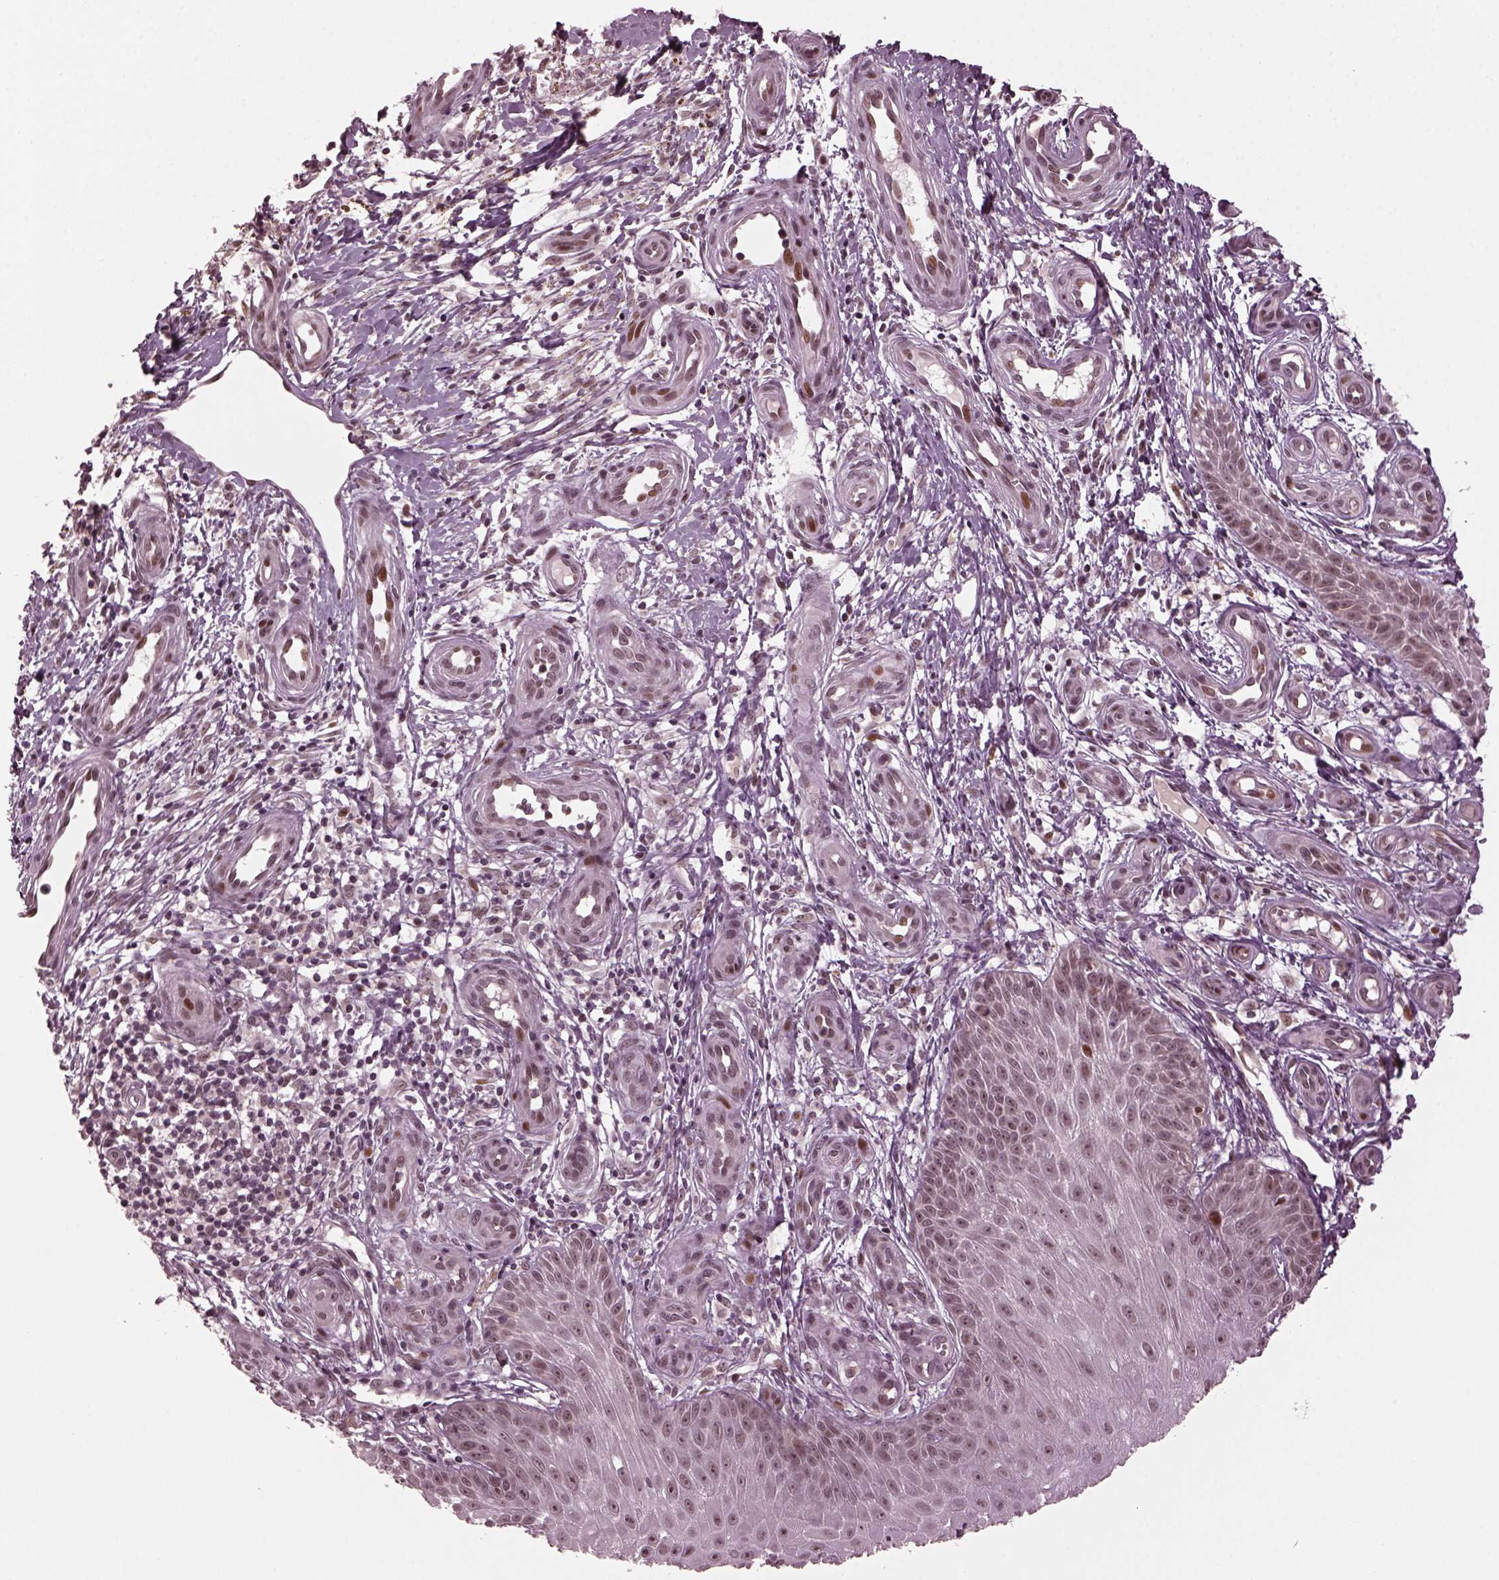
{"staining": {"intensity": "moderate", "quantity": "<25%", "location": "nuclear"}, "tissue": "melanoma", "cell_type": "Tumor cells", "image_type": "cancer", "snomed": [{"axis": "morphology", "description": "Malignant melanoma, NOS"}, {"axis": "topography", "description": "Skin"}], "caption": "Malignant melanoma stained with DAB (3,3'-diaminobenzidine) immunohistochemistry (IHC) reveals low levels of moderate nuclear positivity in about <25% of tumor cells. (Brightfield microscopy of DAB IHC at high magnification).", "gene": "TRIB3", "patient": {"sex": "female", "age": 53}}